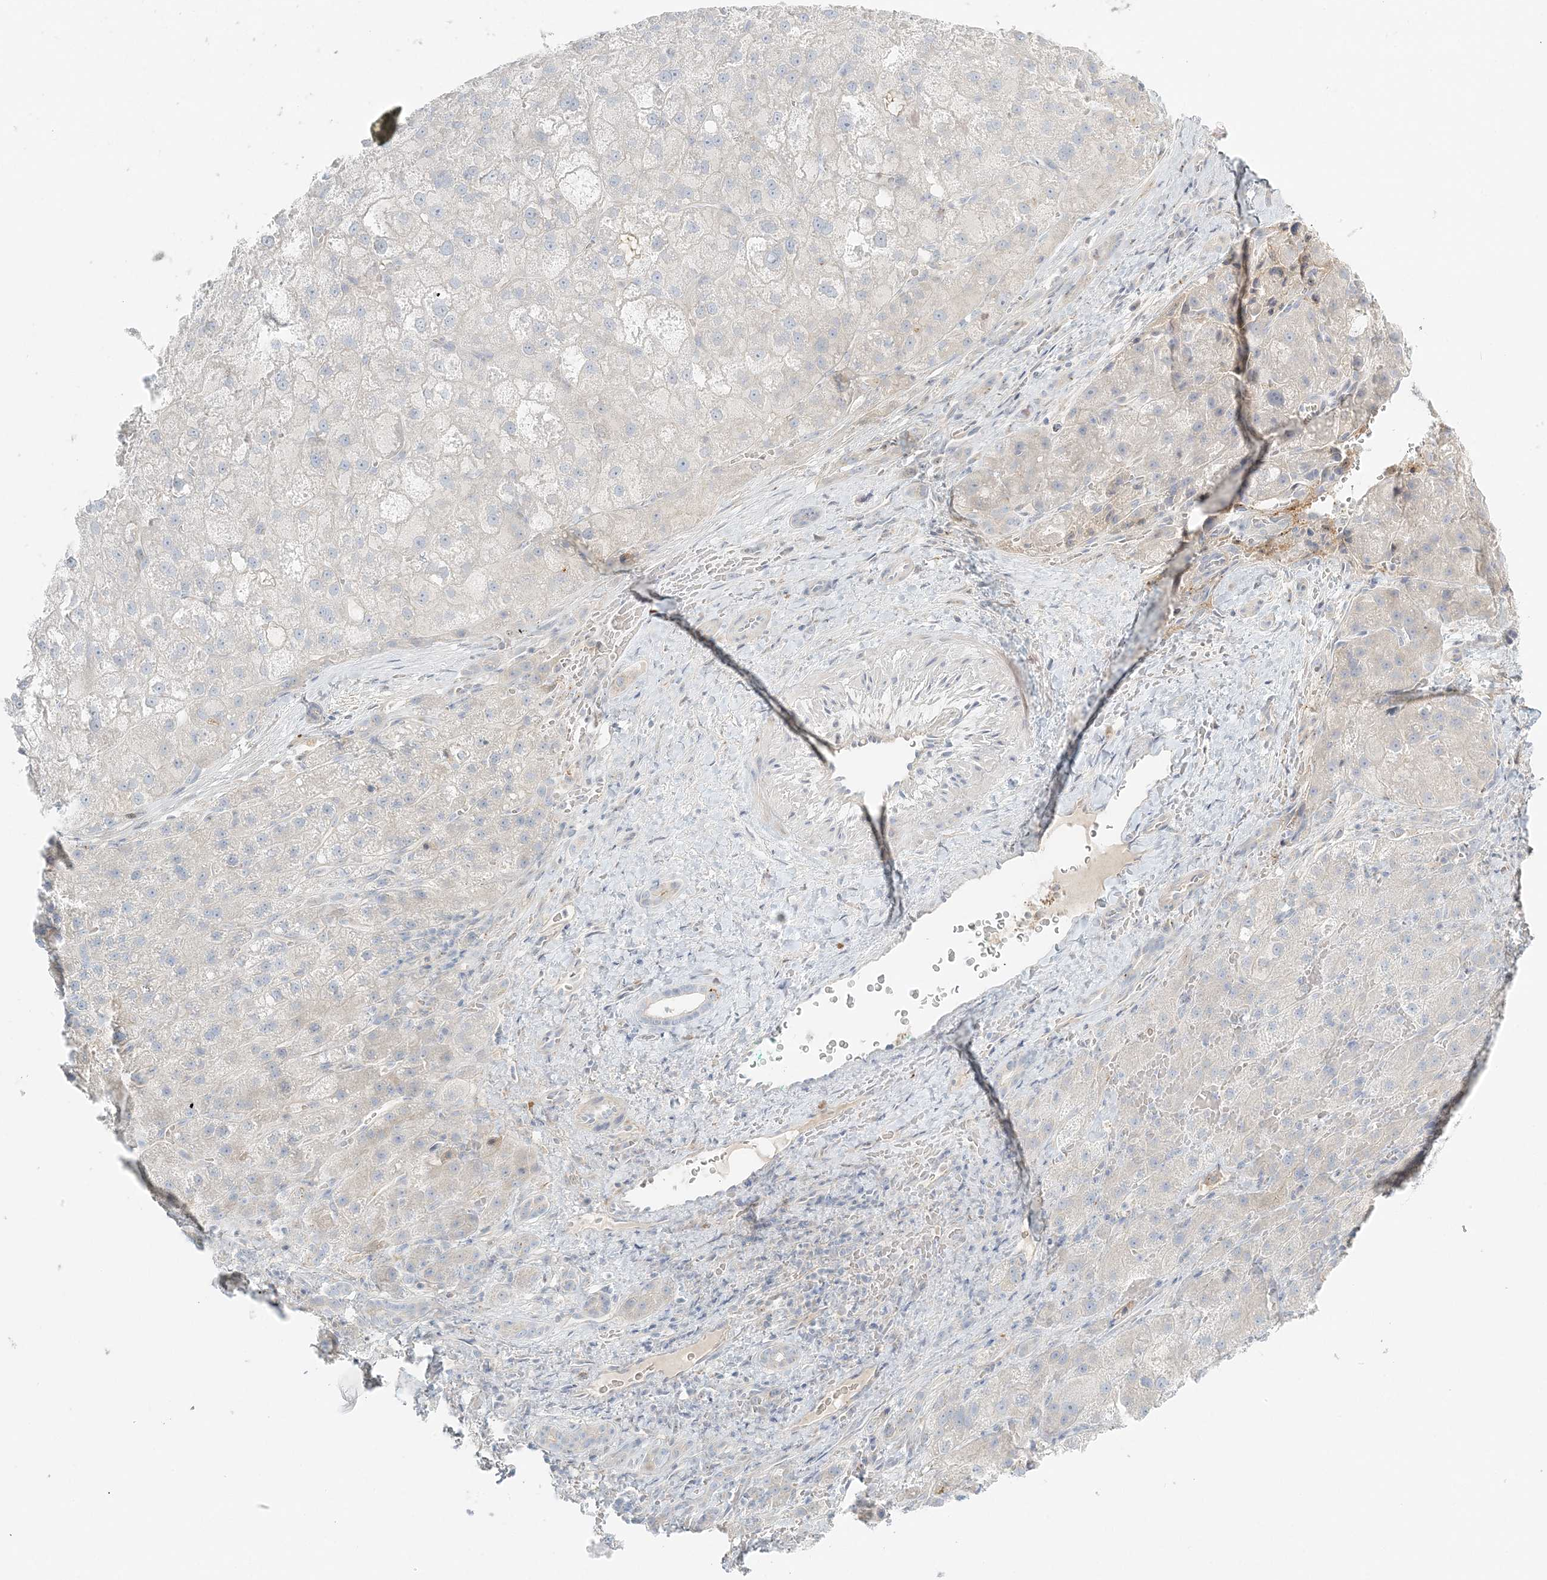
{"staining": {"intensity": "negative", "quantity": "none", "location": "none"}, "tissue": "liver cancer", "cell_type": "Tumor cells", "image_type": "cancer", "snomed": [{"axis": "morphology", "description": "Carcinoma, Hepatocellular, NOS"}, {"axis": "topography", "description": "Liver"}], "caption": "Liver cancer (hepatocellular carcinoma) was stained to show a protein in brown. There is no significant staining in tumor cells.", "gene": "NAA11", "patient": {"sex": "male", "age": 57}}